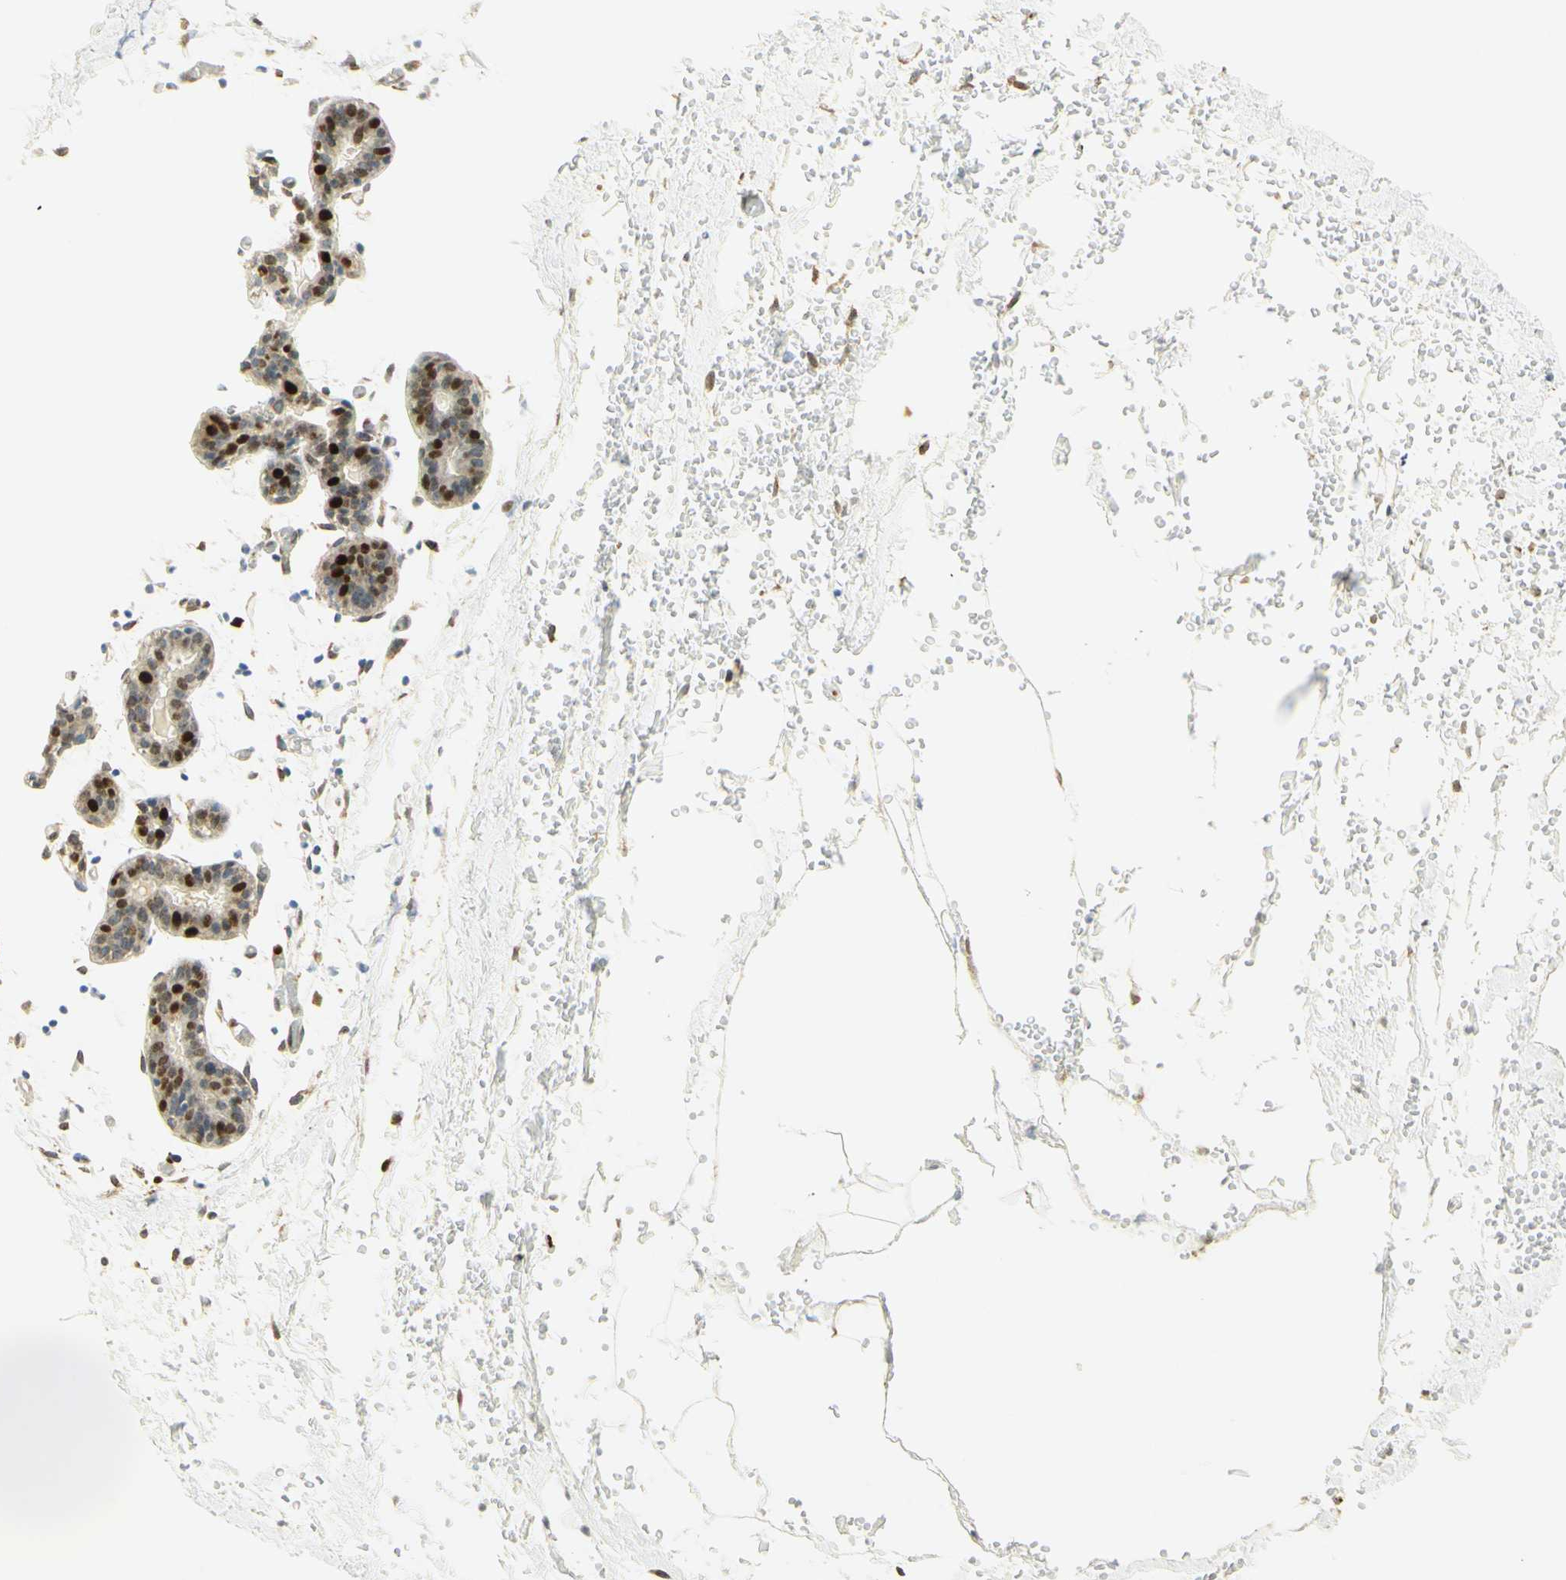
{"staining": {"intensity": "moderate", "quantity": ">75%", "location": "nuclear"}, "tissue": "breast", "cell_type": "Adipocytes", "image_type": "normal", "snomed": [{"axis": "morphology", "description": "Normal tissue, NOS"}, {"axis": "topography", "description": "Breast"}], "caption": "An immunohistochemistry (IHC) histopathology image of normal tissue is shown. Protein staining in brown labels moderate nuclear positivity in breast within adipocytes. Nuclei are stained in blue.", "gene": "E2F1", "patient": {"sex": "female", "age": 27}}